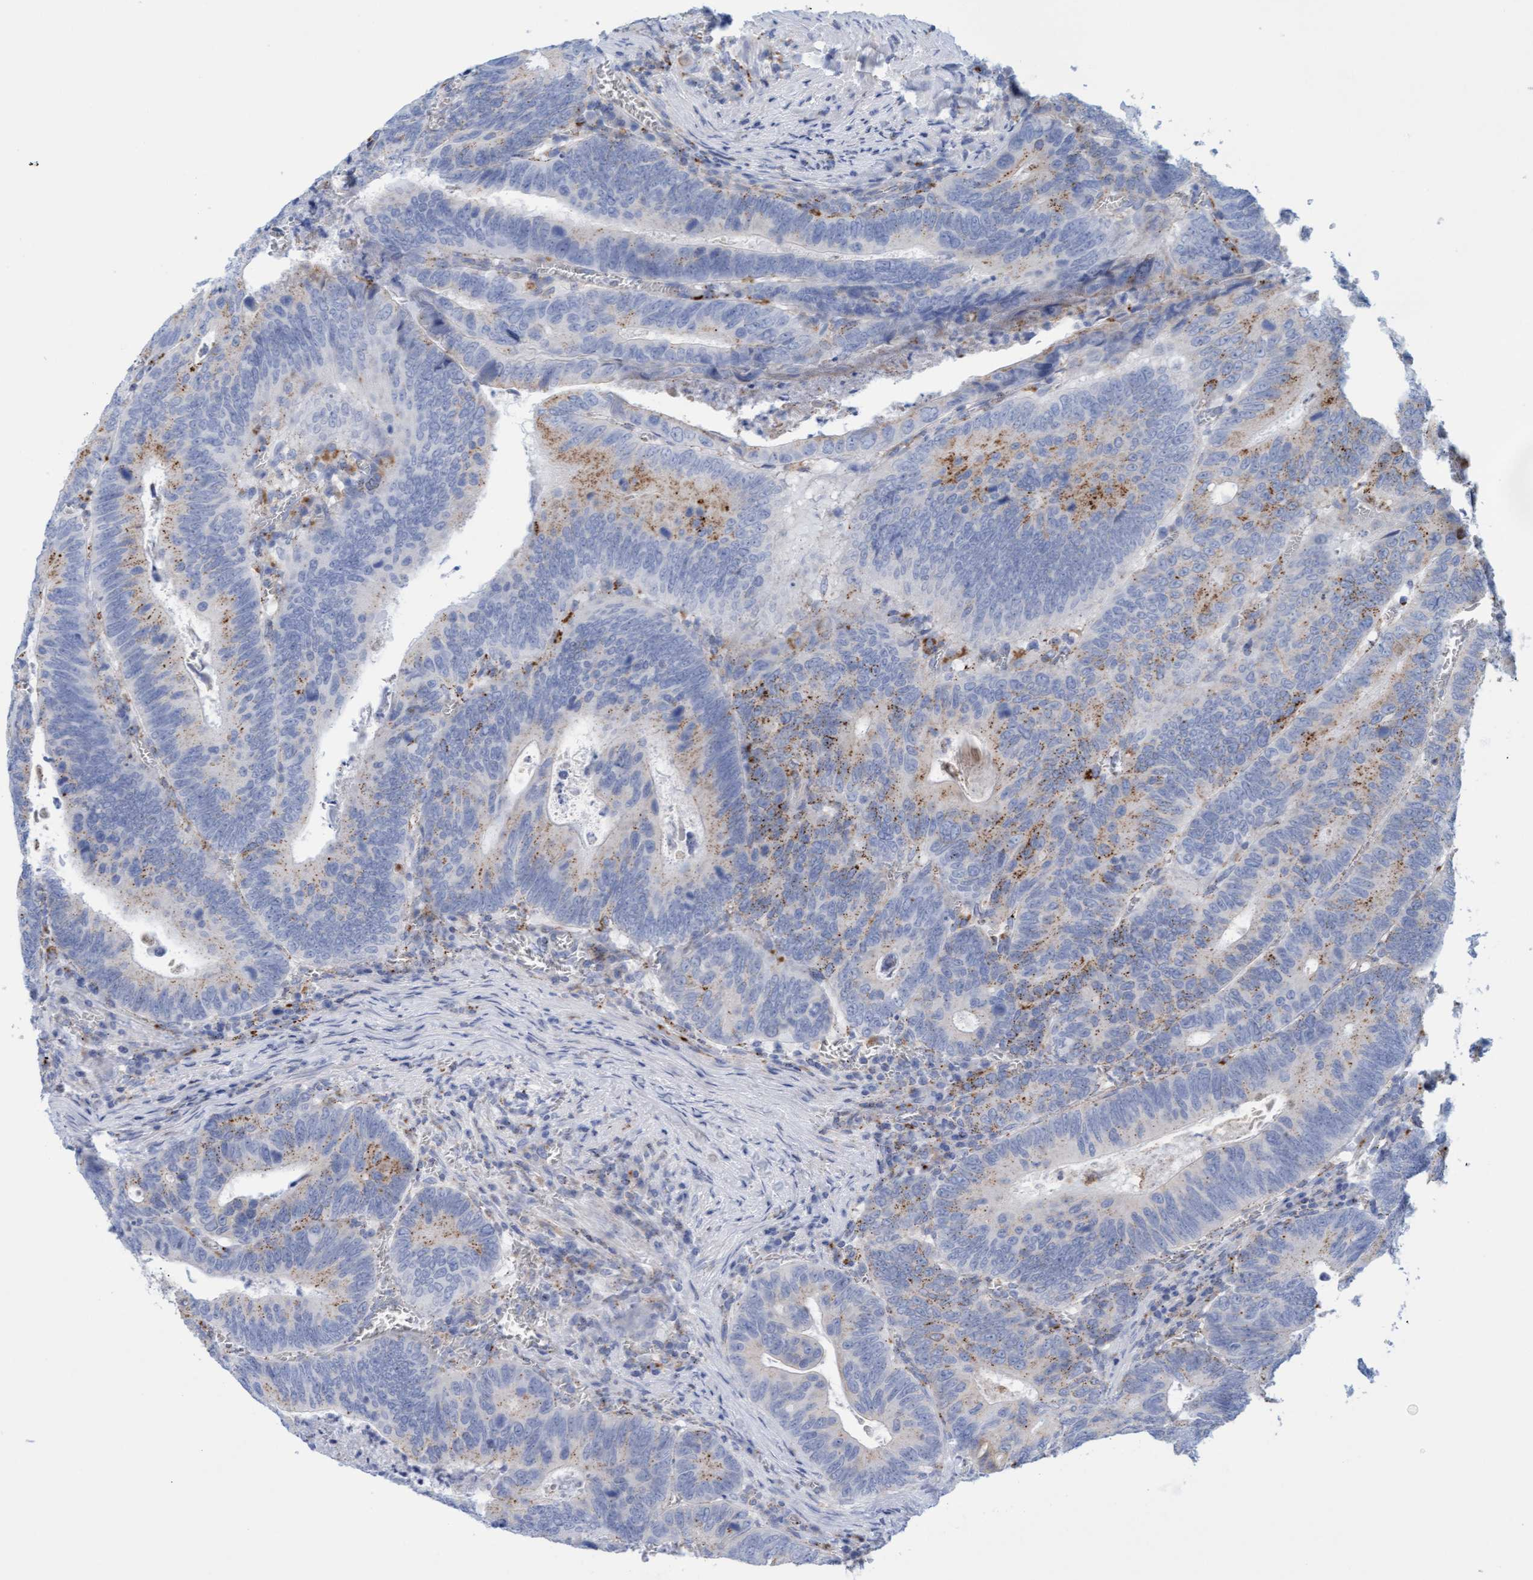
{"staining": {"intensity": "moderate", "quantity": "<25%", "location": "cytoplasmic/membranous"}, "tissue": "colorectal cancer", "cell_type": "Tumor cells", "image_type": "cancer", "snomed": [{"axis": "morphology", "description": "Inflammation, NOS"}, {"axis": "morphology", "description": "Adenocarcinoma, NOS"}, {"axis": "topography", "description": "Colon"}], "caption": "A histopathology image of human adenocarcinoma (colorectal) stained for a protein demonstrates moderate cytoplasmic/membranous brown staining in tumor cells.", "gene": "SGSH", "patient": {"sex": "male", "age": 72}}